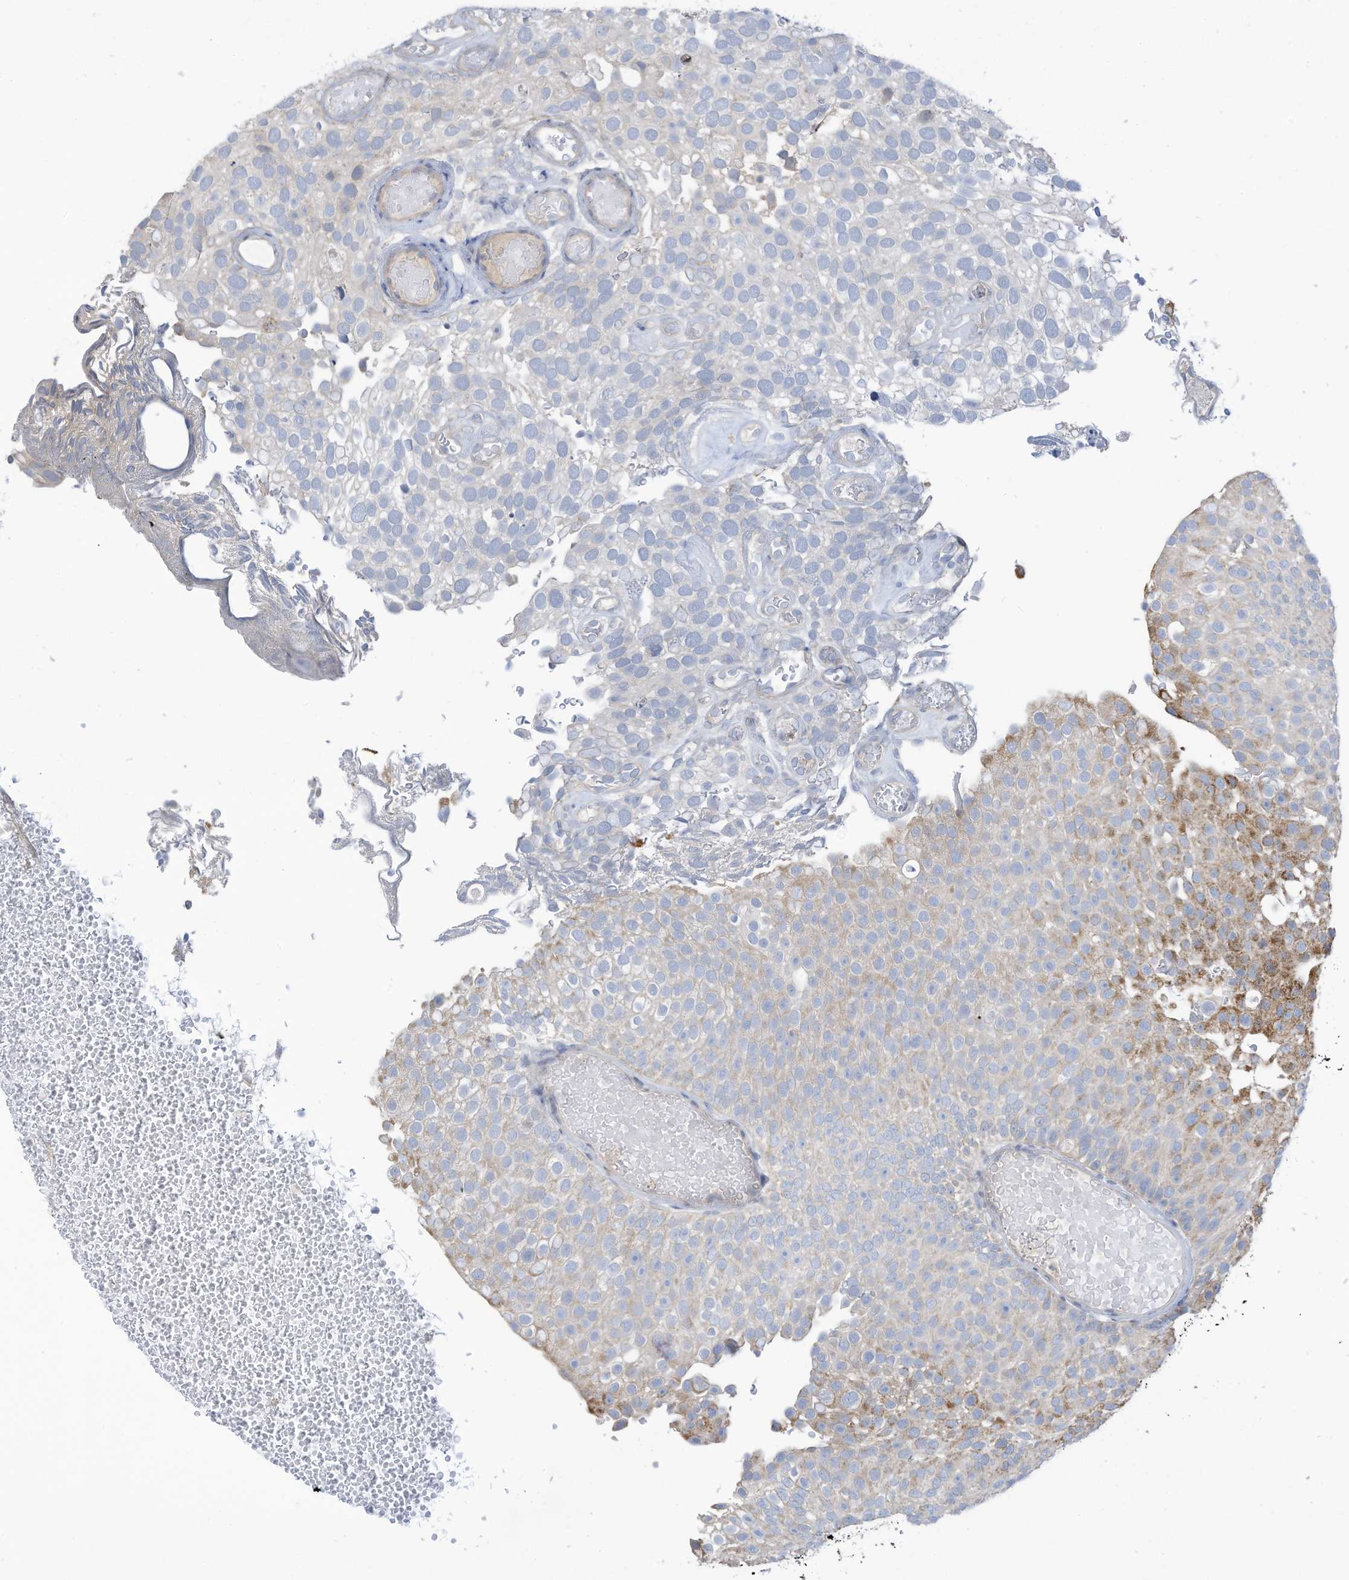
{"staining": {"intensity": "moderate", "quantity": "<25%", "location": "cytoplasmic/membranous"}, "tissue": "urothelial cancer", "cell_type": "Tumor cells", "image_type": "cancer", "snomed": [{"axis": "morphology", "description": "Urothelial carcinoma, Low grade"}, {"axis": "topography", "description": "Urinary bladder"}], "caption": "This is an image of immunohistochemistry staining of urothelial carcinoma (low-grade), which shows moderate staining in the cytoplasmic/membranous of tumor cells.", "gene": "SCGB1D2", "patient": {"sex": "male", "age": 78}}